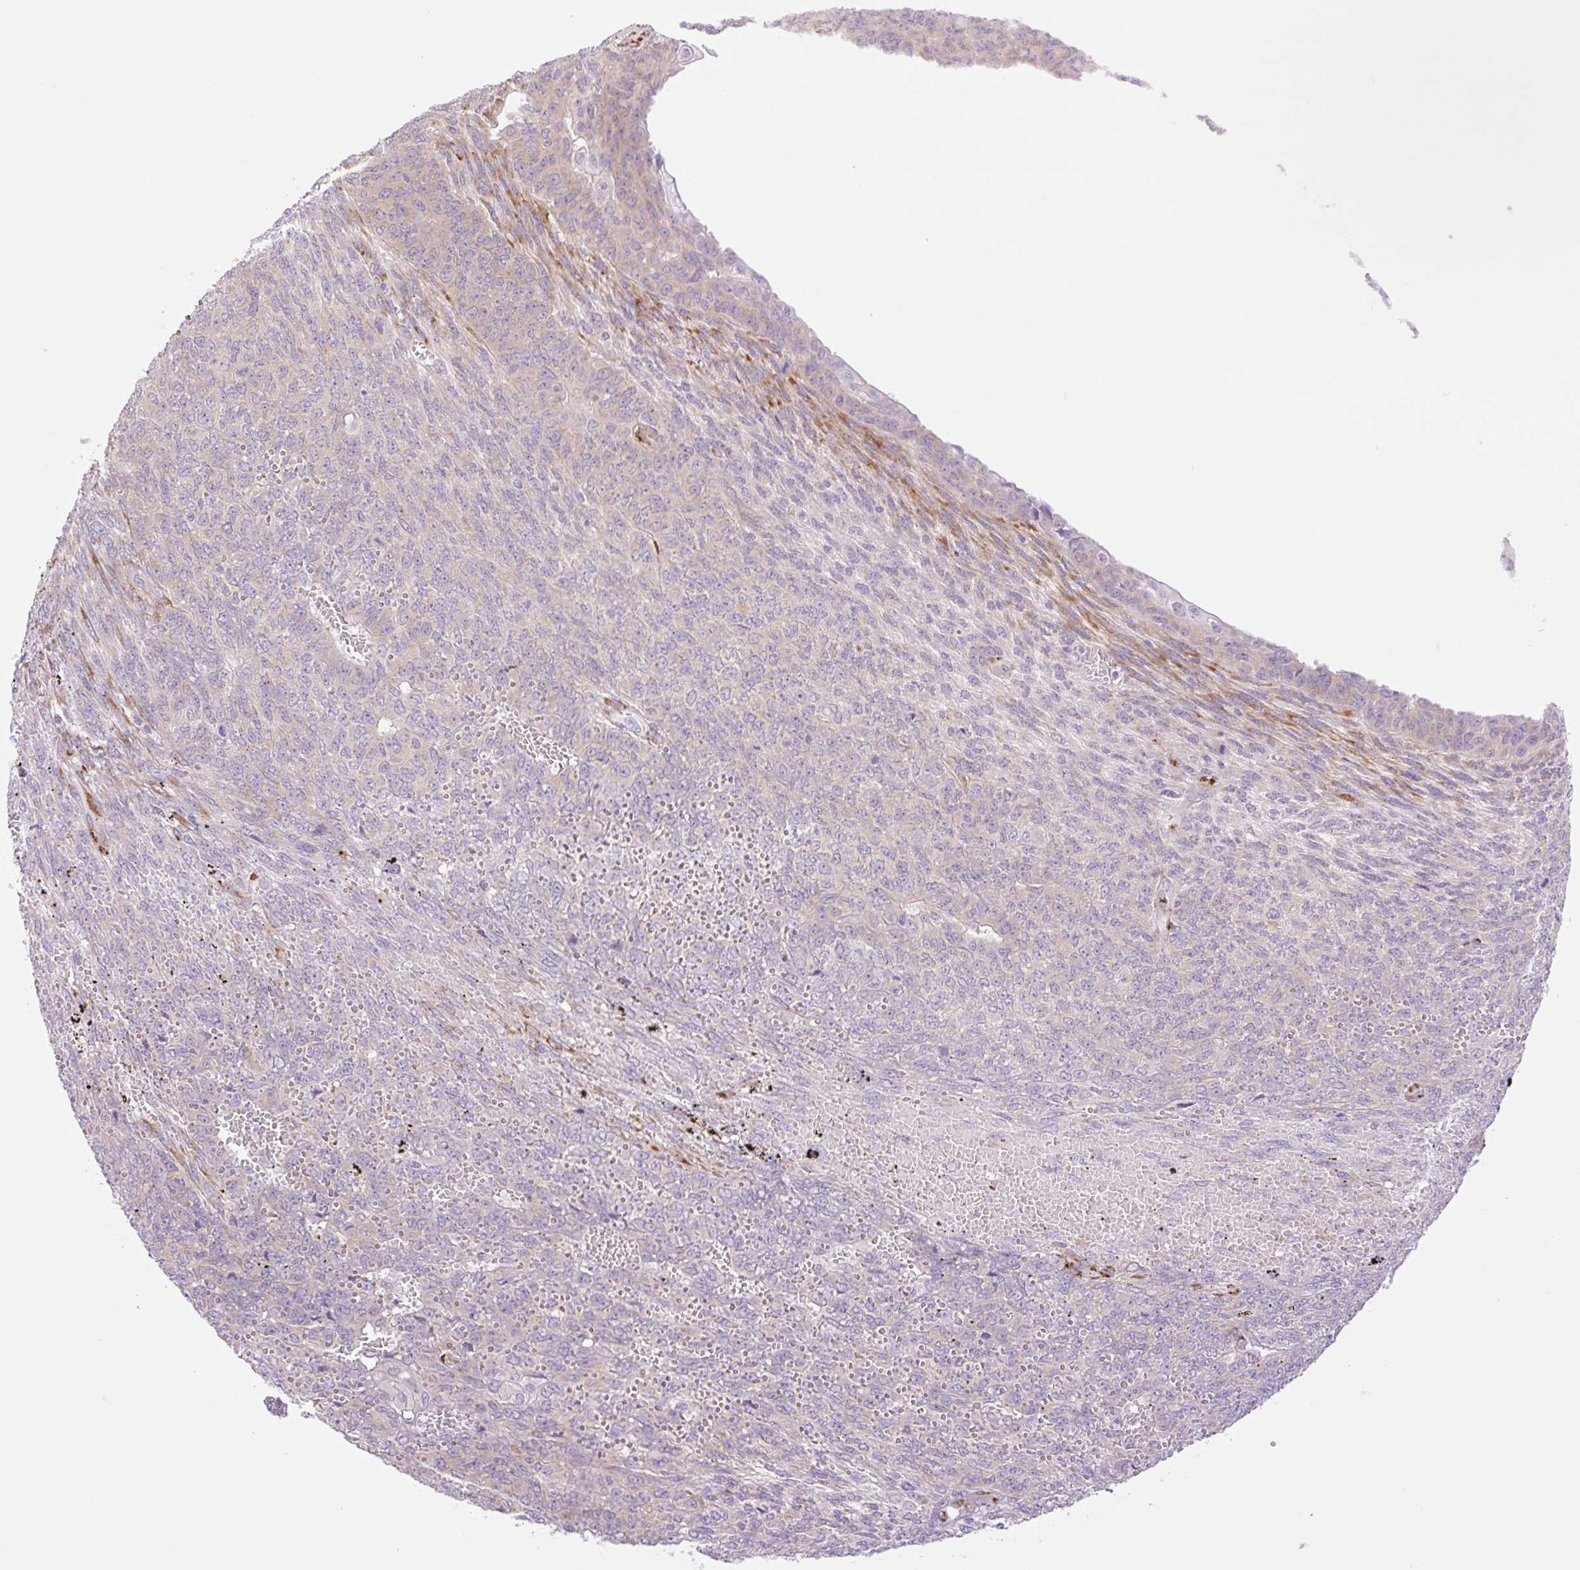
{"staining": {"intensity": "weak", "quantity": "<25%", "location": "cytoplasmic/membranous"}, "tissue": "endometrial cancer", "cell_type": "Tumor cells", "image_type": "cancer", "snomed": [{"axis": "morphology", "description": "Adenocarcinoma, NOS"}, {"axis": "topography", "description": "Endometrium"}], "caption": "A micrograph of endometrial adenocarcinoma stained for a protein exhibits no brown staining in tumor cells. Brightfield microscopy of immunohistochemistry (IHC) stained with DAB (brown) and hematoxylin (blue), captured at high magnification.", "gene": "COL5A1", "patient": {"sex": "female", "age": 32}}